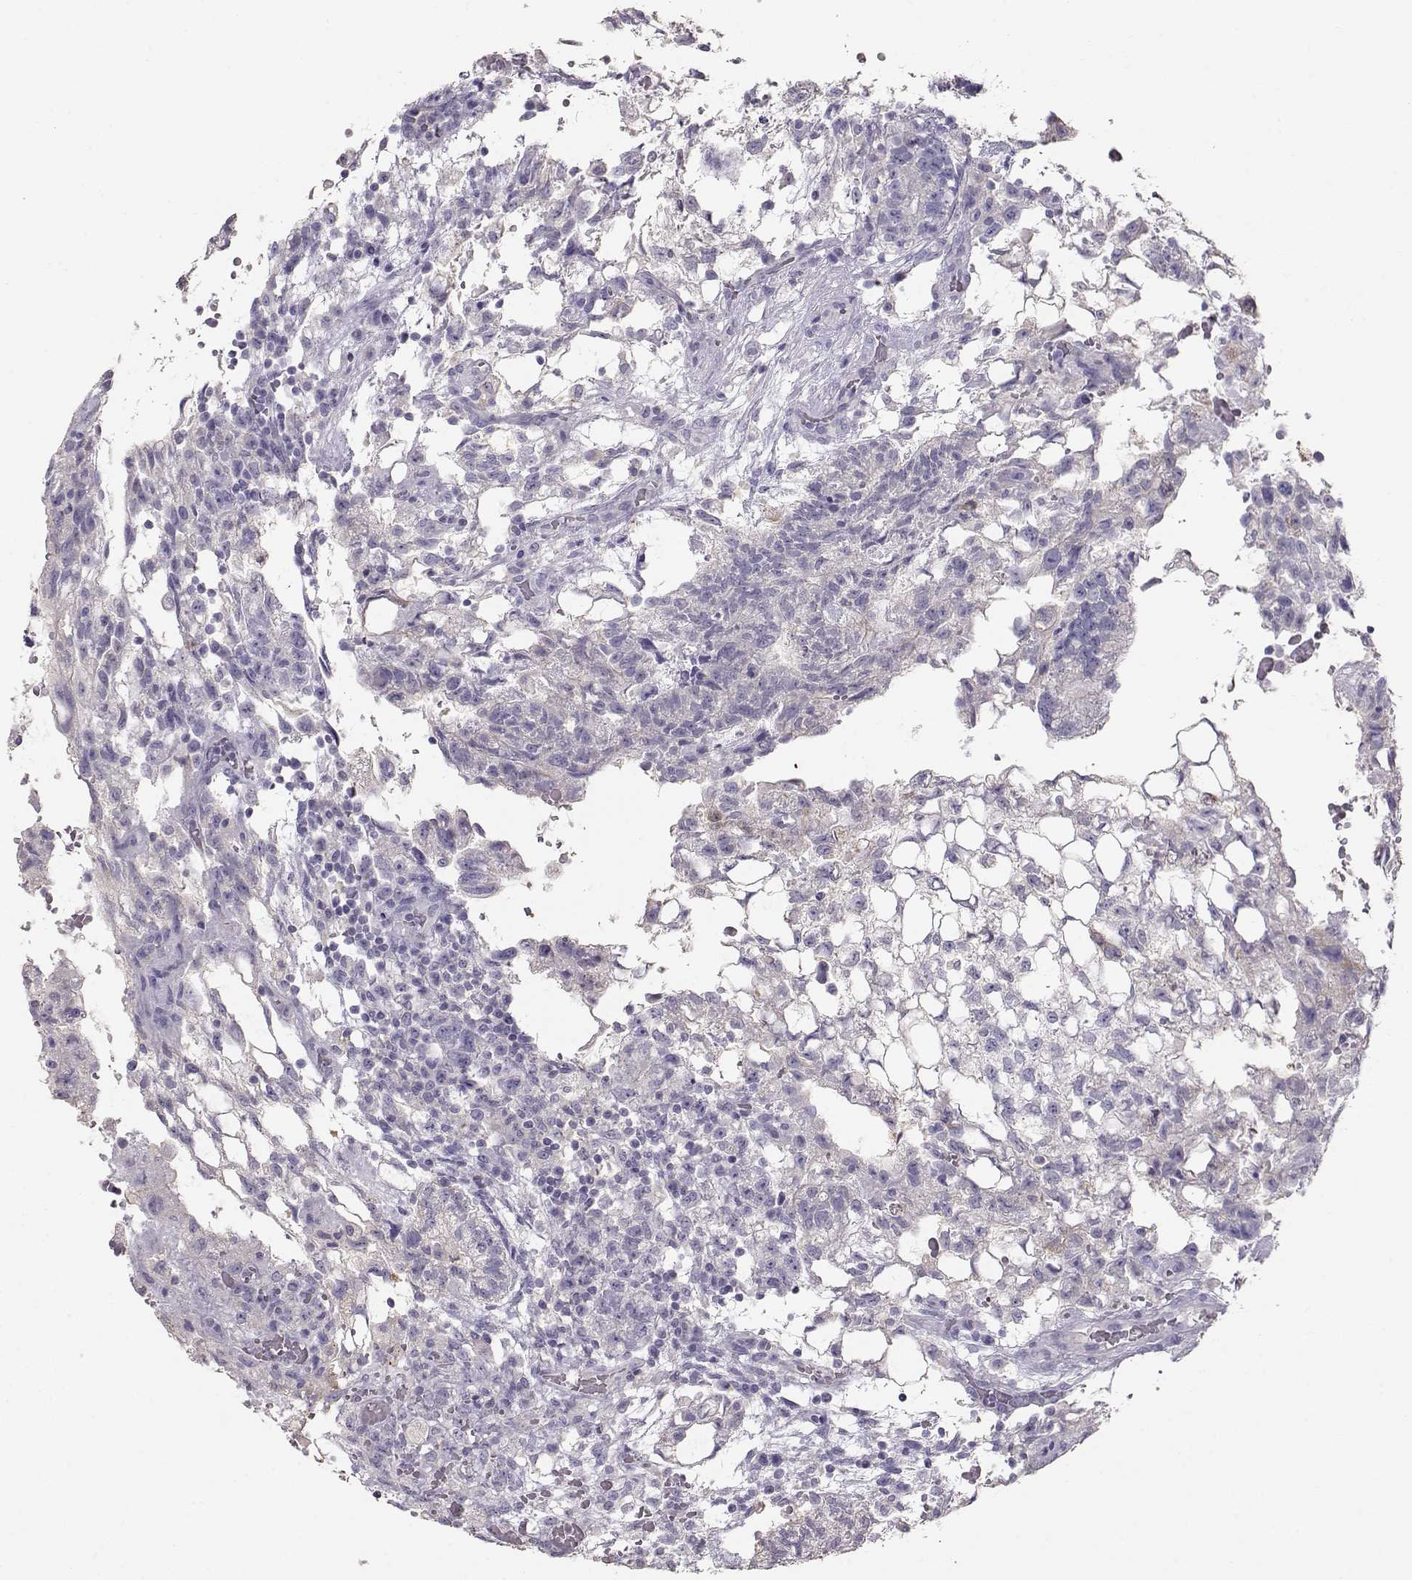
{"staining": {"intensity": "negative", "quantity": "none", "location": "none"}, "tissue": "testis cancer", "cell_type": "Tumor cells", "image_type": "cancer", "snomed": [{"axis": "morphology", "description": "Carcinoma, Embryonal, NOS"}, {"axis": "topography", "description": "Testis"}], "caption": "The histopathology image displays no significant positivity in tumor cells of testis embryonal carcinoma.", "gene": "NDRG4", "patient": {"sex": "male", "age": 32}}